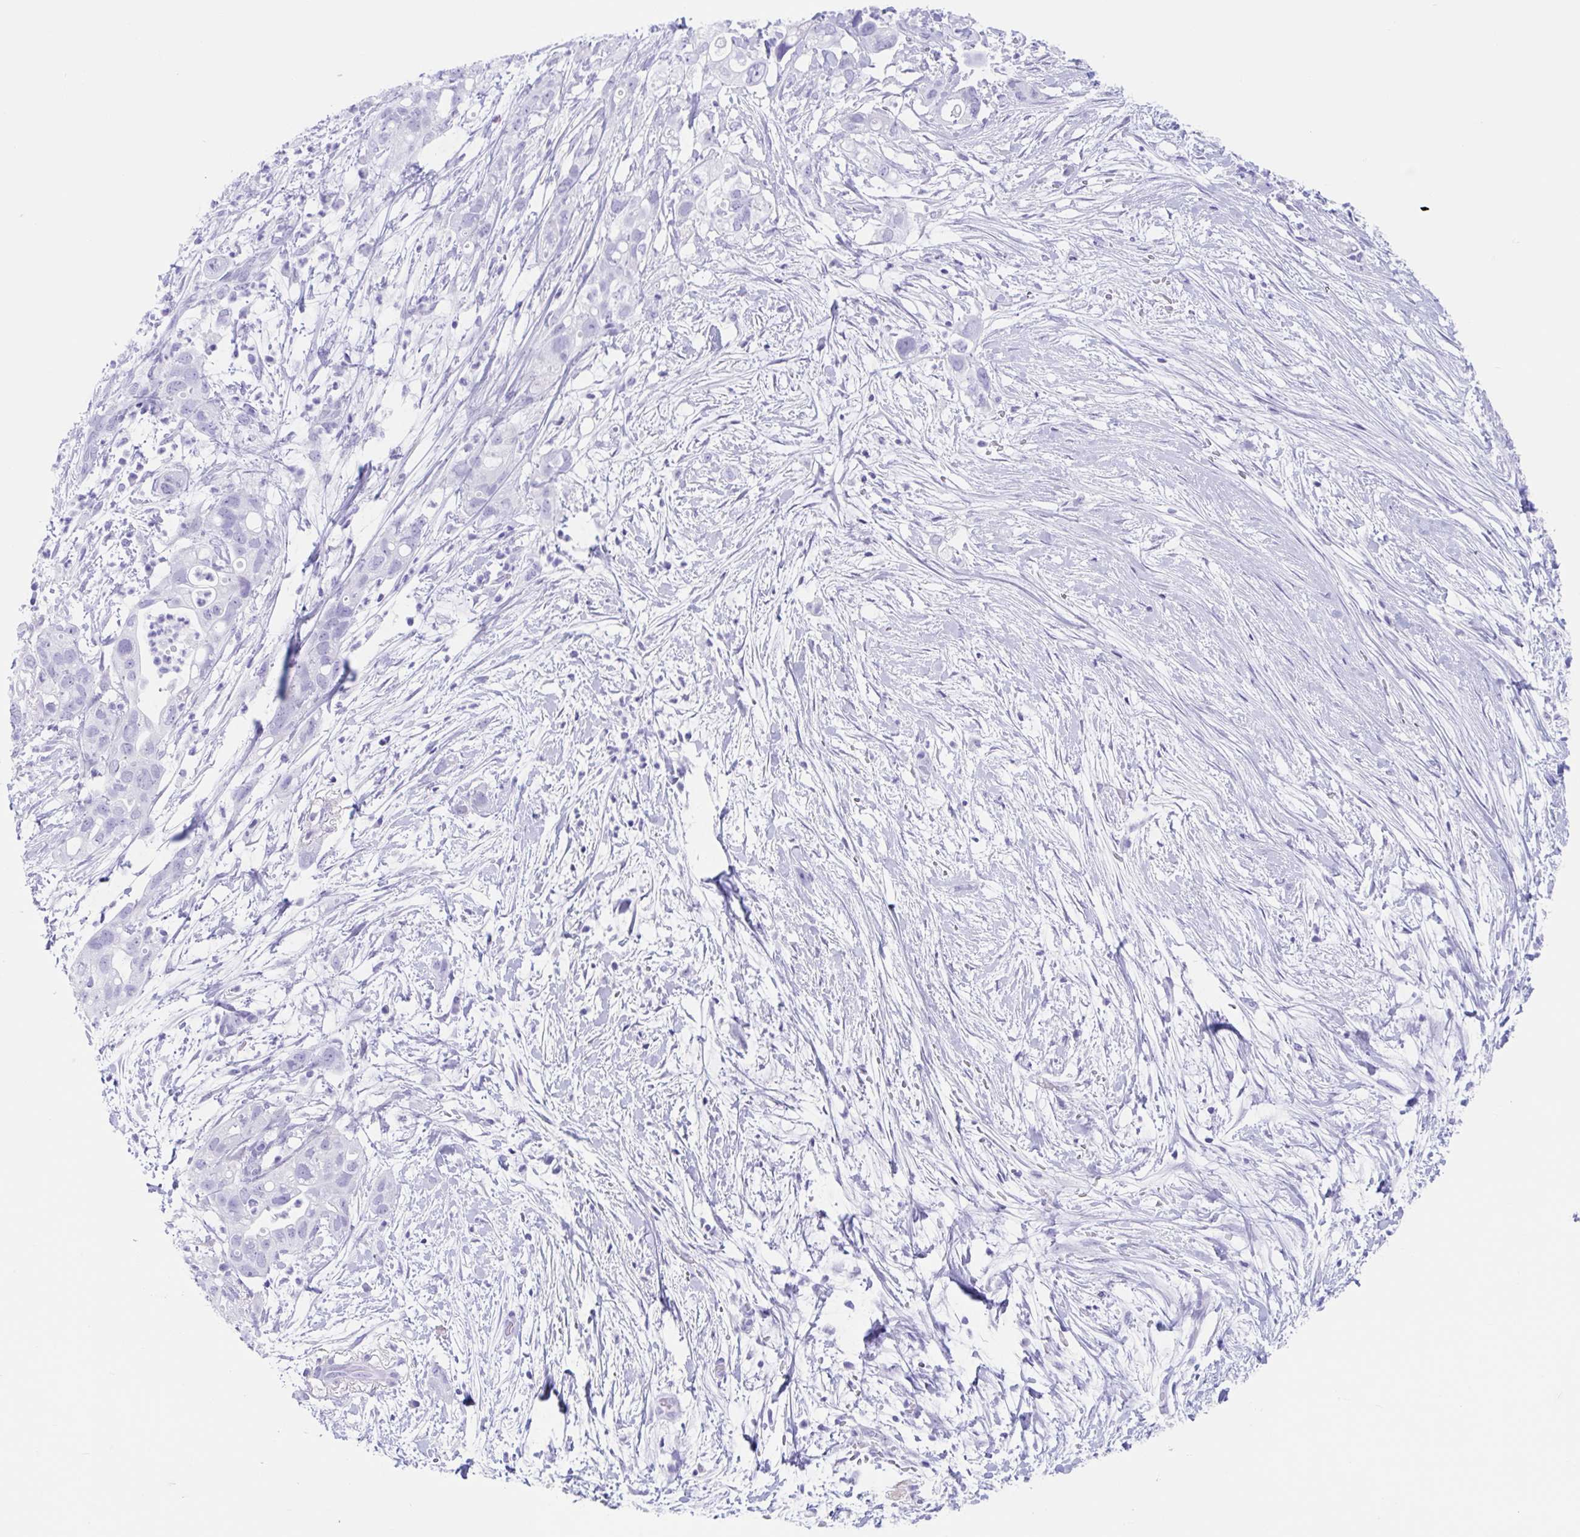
{"staining": {"intensity": "negative", "quantity": "none", "location": "none"}, "tissue": "pancreatic cancer", "cell_type": "Tumor cells", "image_type": "cancer", "snomed": [{"axis": "morphology", "description": "Adenocarcinoma, NOS"}, {"axis": "topography", "description": "Pancreas"}], "caption": "DAB immunohistochemical staining of adenocarcinoma (pancreatic) demonstrates no significant expression in tumor cells. Brightfield microscopy of immunohistochemistry stained with DAB (brown) and hematoxylin (blue), captured at high magnification.", "gene": "TMEM35A", "patient": {"sex": "female", "age": 72}}